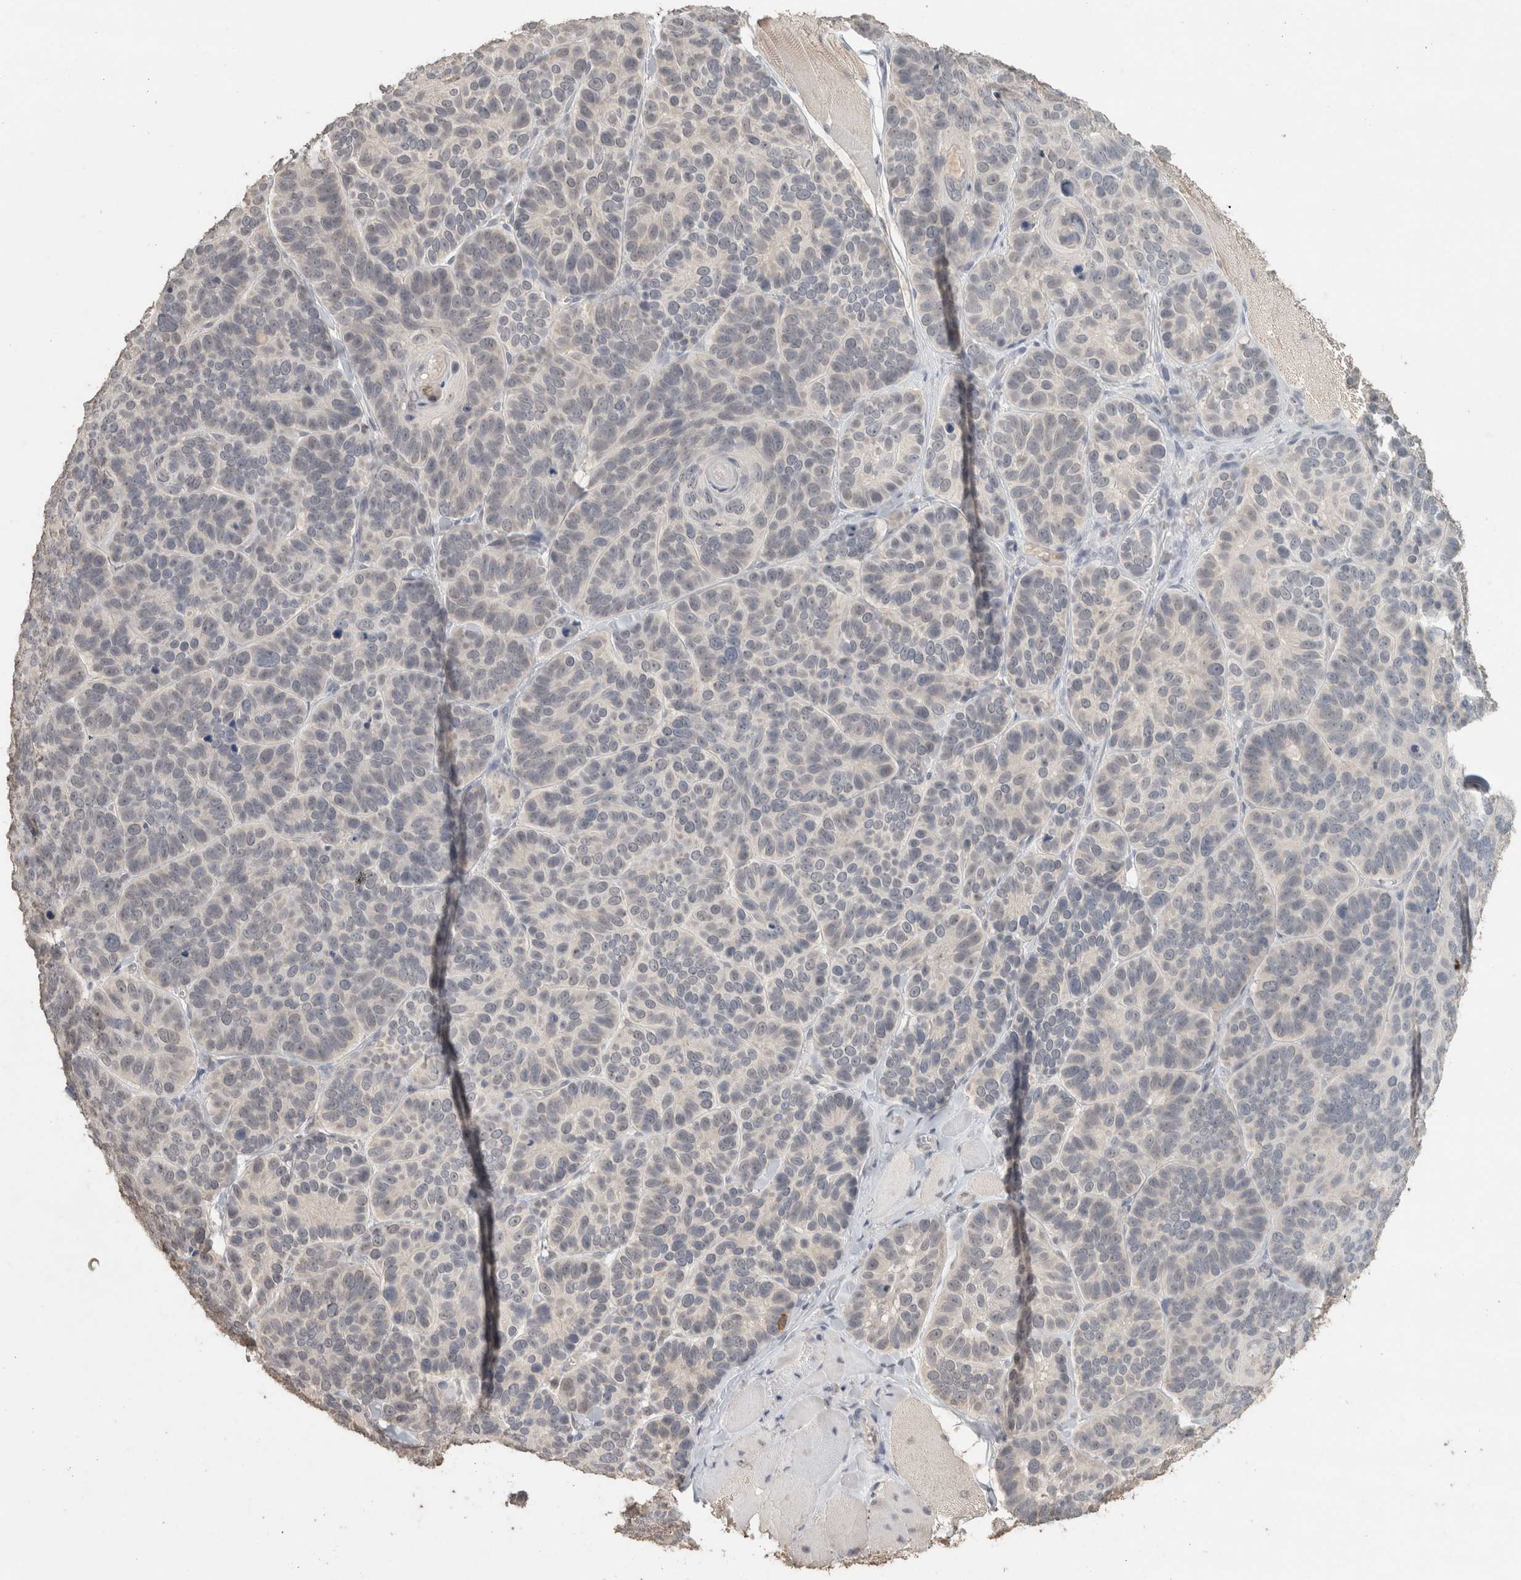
{"staining": {"intensity": "negative", "quantity": "none", "location": "none"}, "tissue": "skin cancer", "cell_type": "Tumor cells", "image_type": "cancer", "snomed": [{"axis": "morphology", "description": "Basal cell carcinoma"}, {"axis": "topography", "description": "Skin"}], "caption": "DAB immunohistochemical staining of human skin cancer demonstrates no significant expression in tumor cells. The staining was performed using DAB (3,3'-diaminobenzidine) to visualize the protein expression in brown, while the nuclei were stained in blue with hematoxylin (Magnification: 20x).", "gene": "TRAT1", "patient": {"sex": "male", "age": 62}}